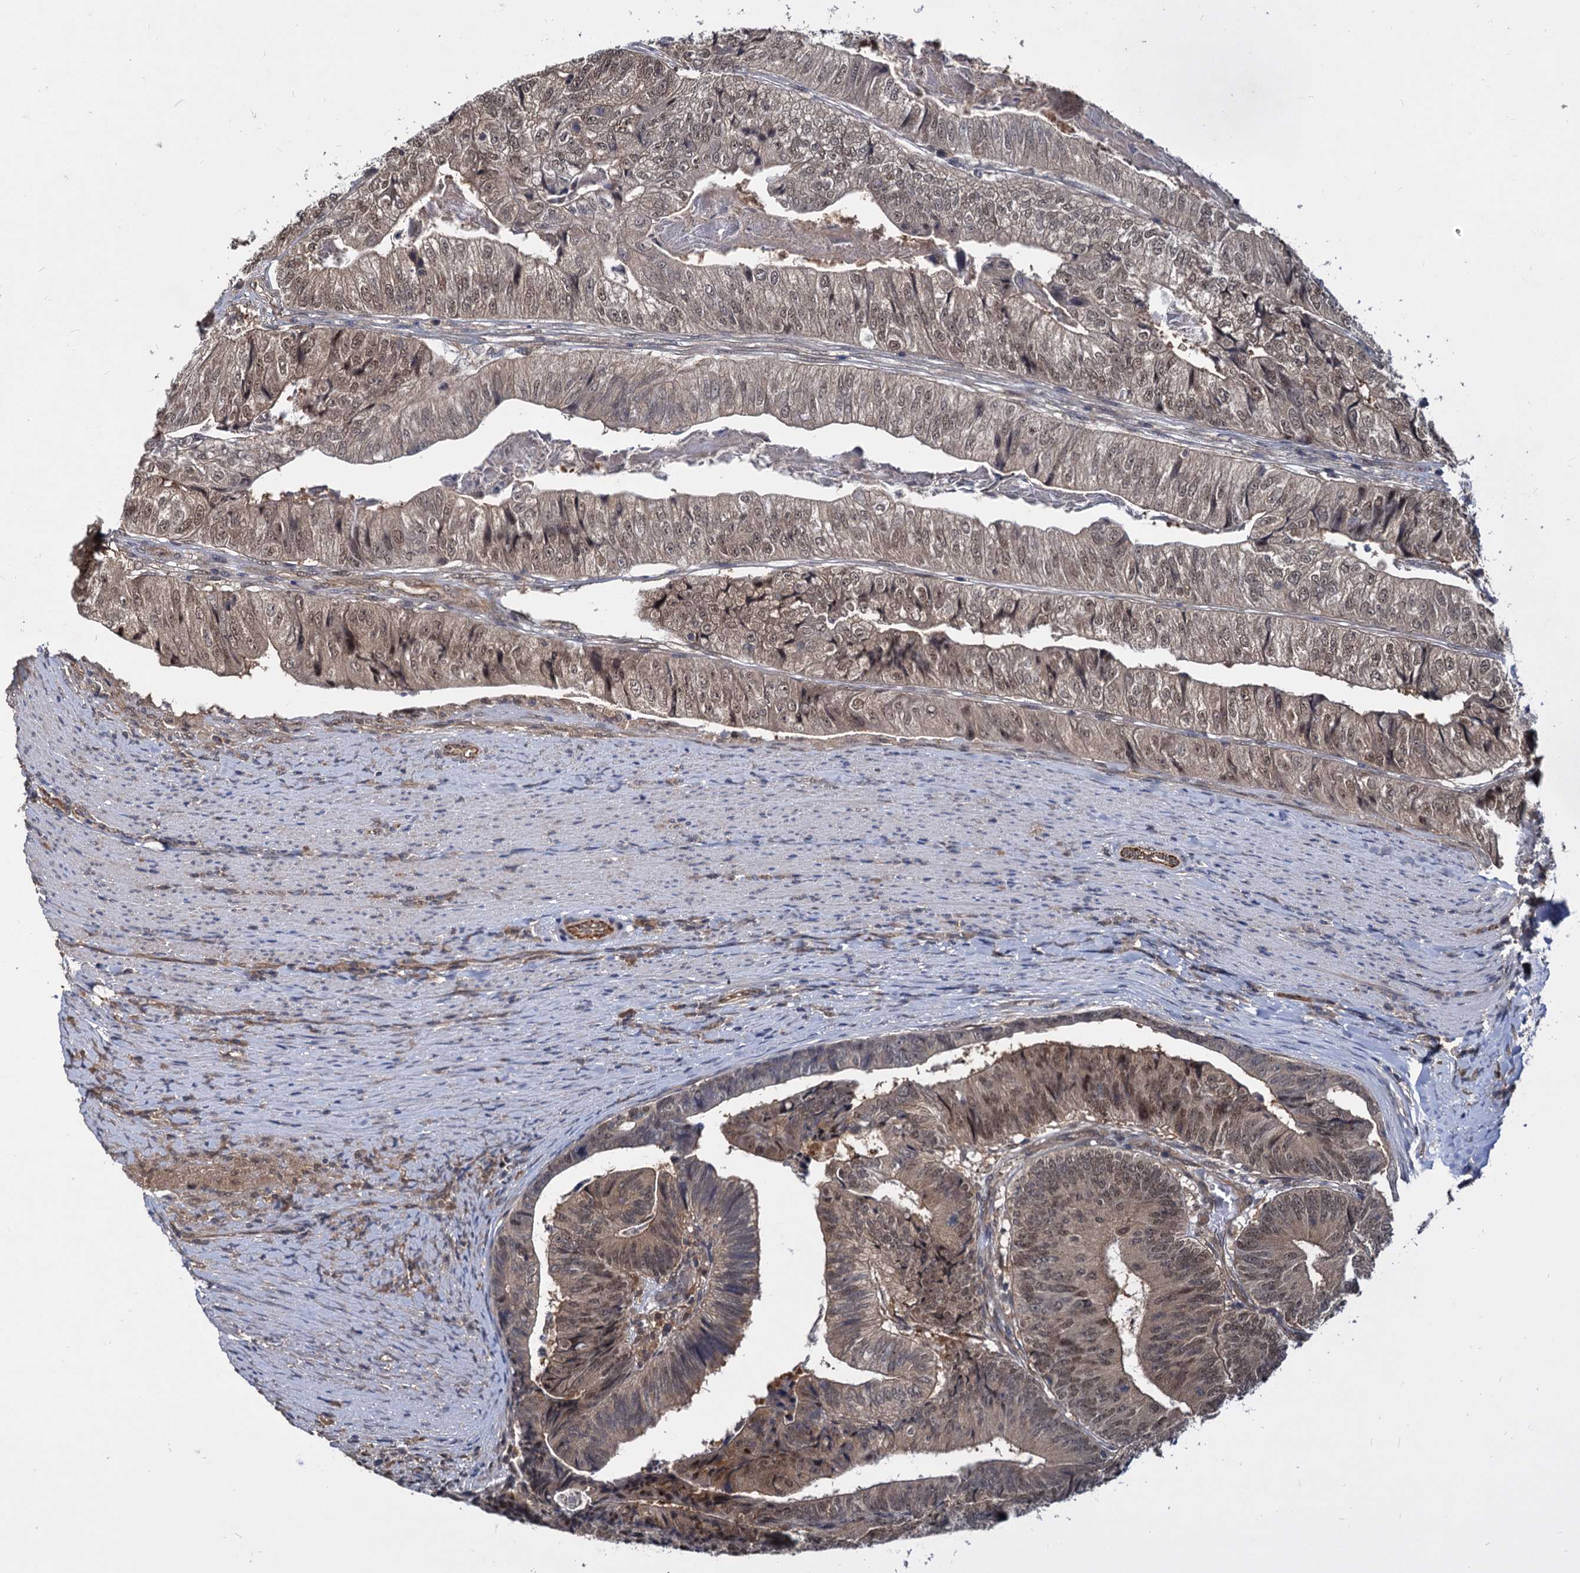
{"staining": {"intensity": "weak", "quantity": ">75%", "location": "cytoplasmic/membranous,nuclear"}, "tissue": "colorectal cancer", "cell_type": "Tumor cells", "image_type": "cancer", "snomed": [{"axis": "morphology", "description": "Adenocarcinoma, NOS"}, {"axis": "topography", "description": "Colon"}], "caption": "Weak cytoplasmic/membranous and nuclear protein staining is appreciated in approximately >75% of tumor cells in adenocarcinoma (colorectal).", "gene": "PSMD4", "patient": {"sex": "female", "age": 67}}